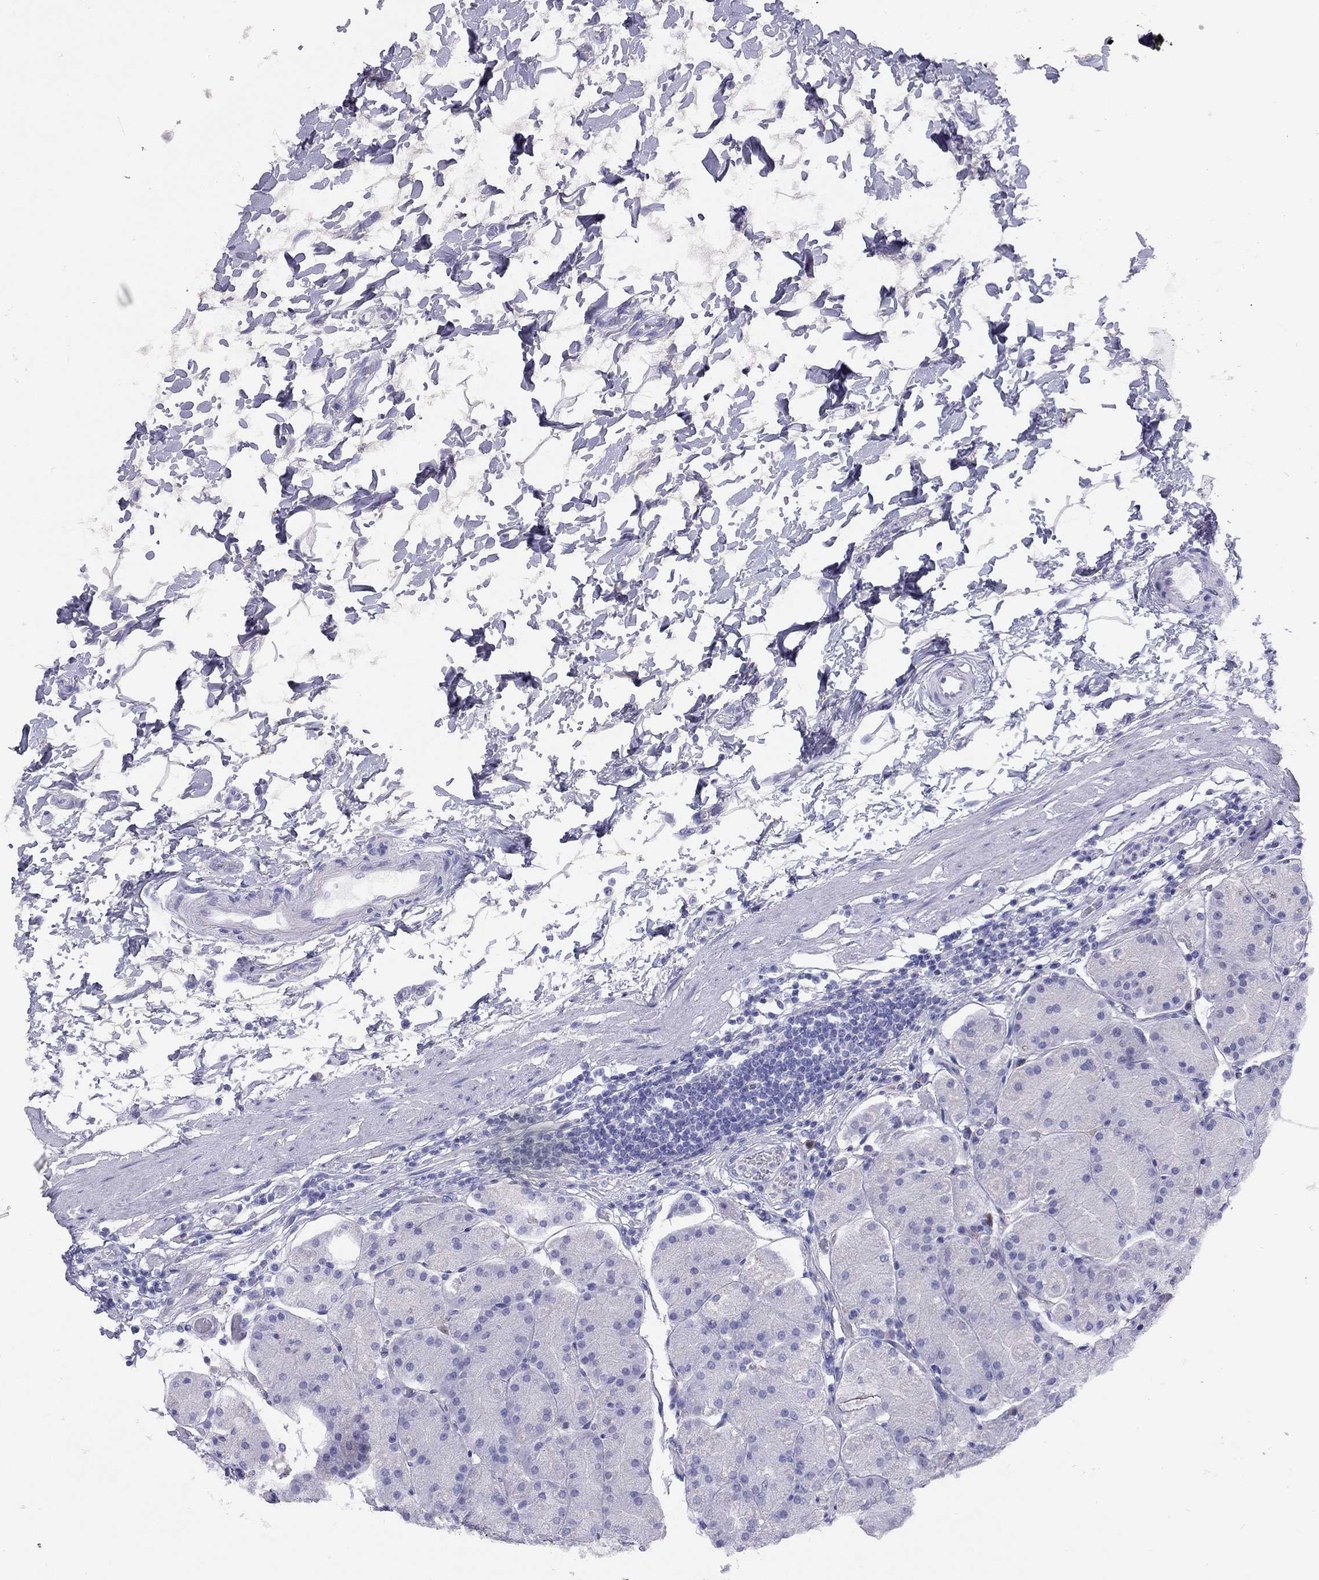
{"staining": {"intensity": "negative", "quantity": "none", "location": "none"}, "tissue": "stomach", "cell_type": "Glandular cells", "image_type": "normal", "snomed": [{"axis": "morphology", "description": "Normal tissue, NOS"}, {"axis": "topography", "description": "Stomach"}], "caption": "Immunohistochemistry (IHC) micrograph of unremarkable stomach: human stomach stained with DAB demonstrates no significant protein positivity in glandular cells.", "gene": "GRIA2", "patient": {"sex": "male", "age": 54}}